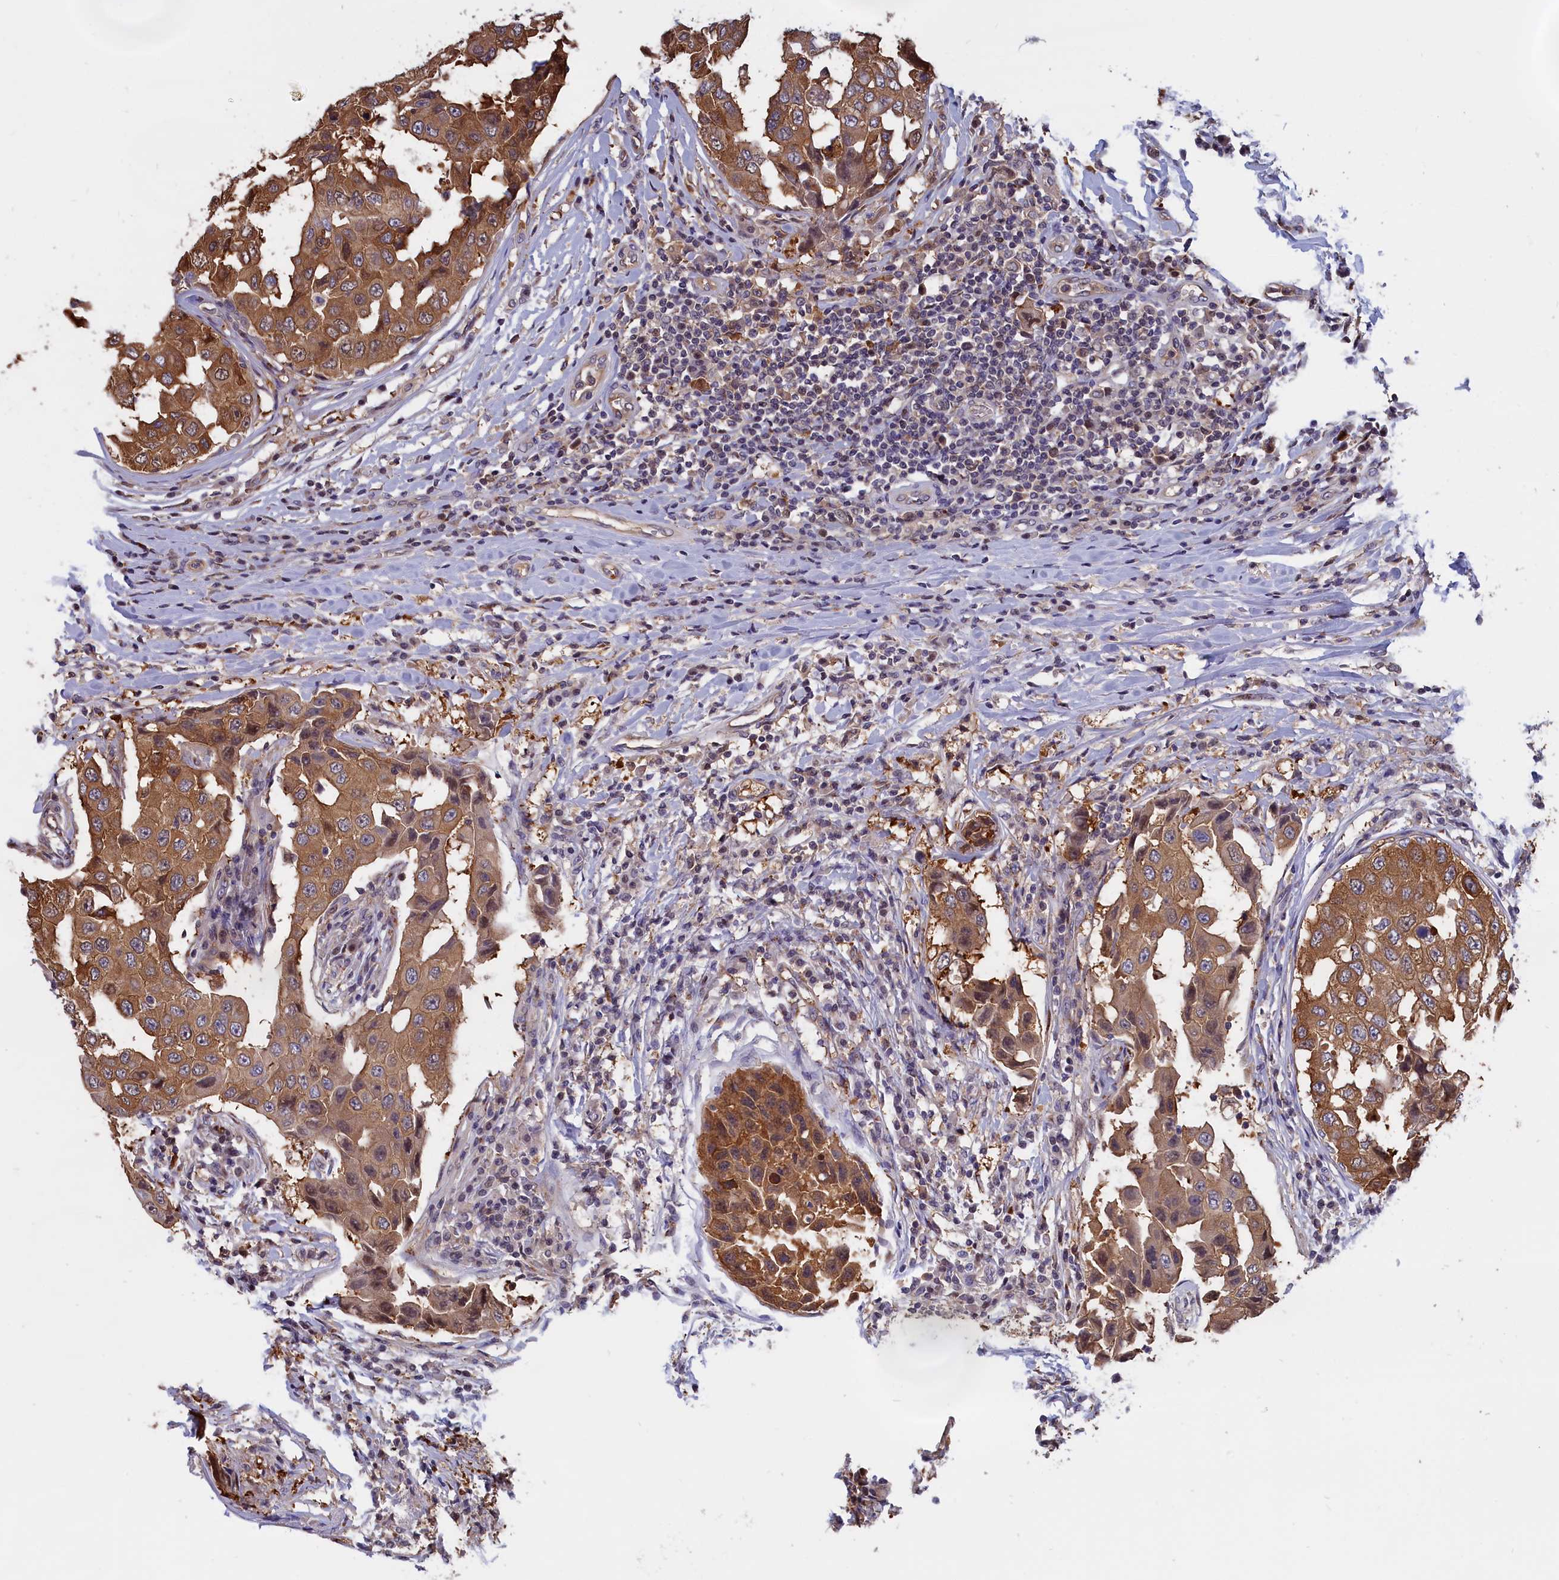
{"staining": {"intensity": "moderate", "quantity": ">75%", "location": "cytoplasmic/membranous"}, "tissue": "breast cancer", "cell_type": "Tumor cells", "image_type": "cancer", "snomed": [{"axis": "morphology", "description": "Duct carcinoma"}, {"axis": "topography", "description": "Breast"}], "caption": "An immunohistochemistry (IHC) histopathology image of tumor tissue is shown. Protein staining in brown labels moderate cytoplasmic/membranous positivity in breast cancer (intraductal carcinoma) within tumor cells.", "gene": "ABCC8", "patient": {"sex": "female", "age": 27}}